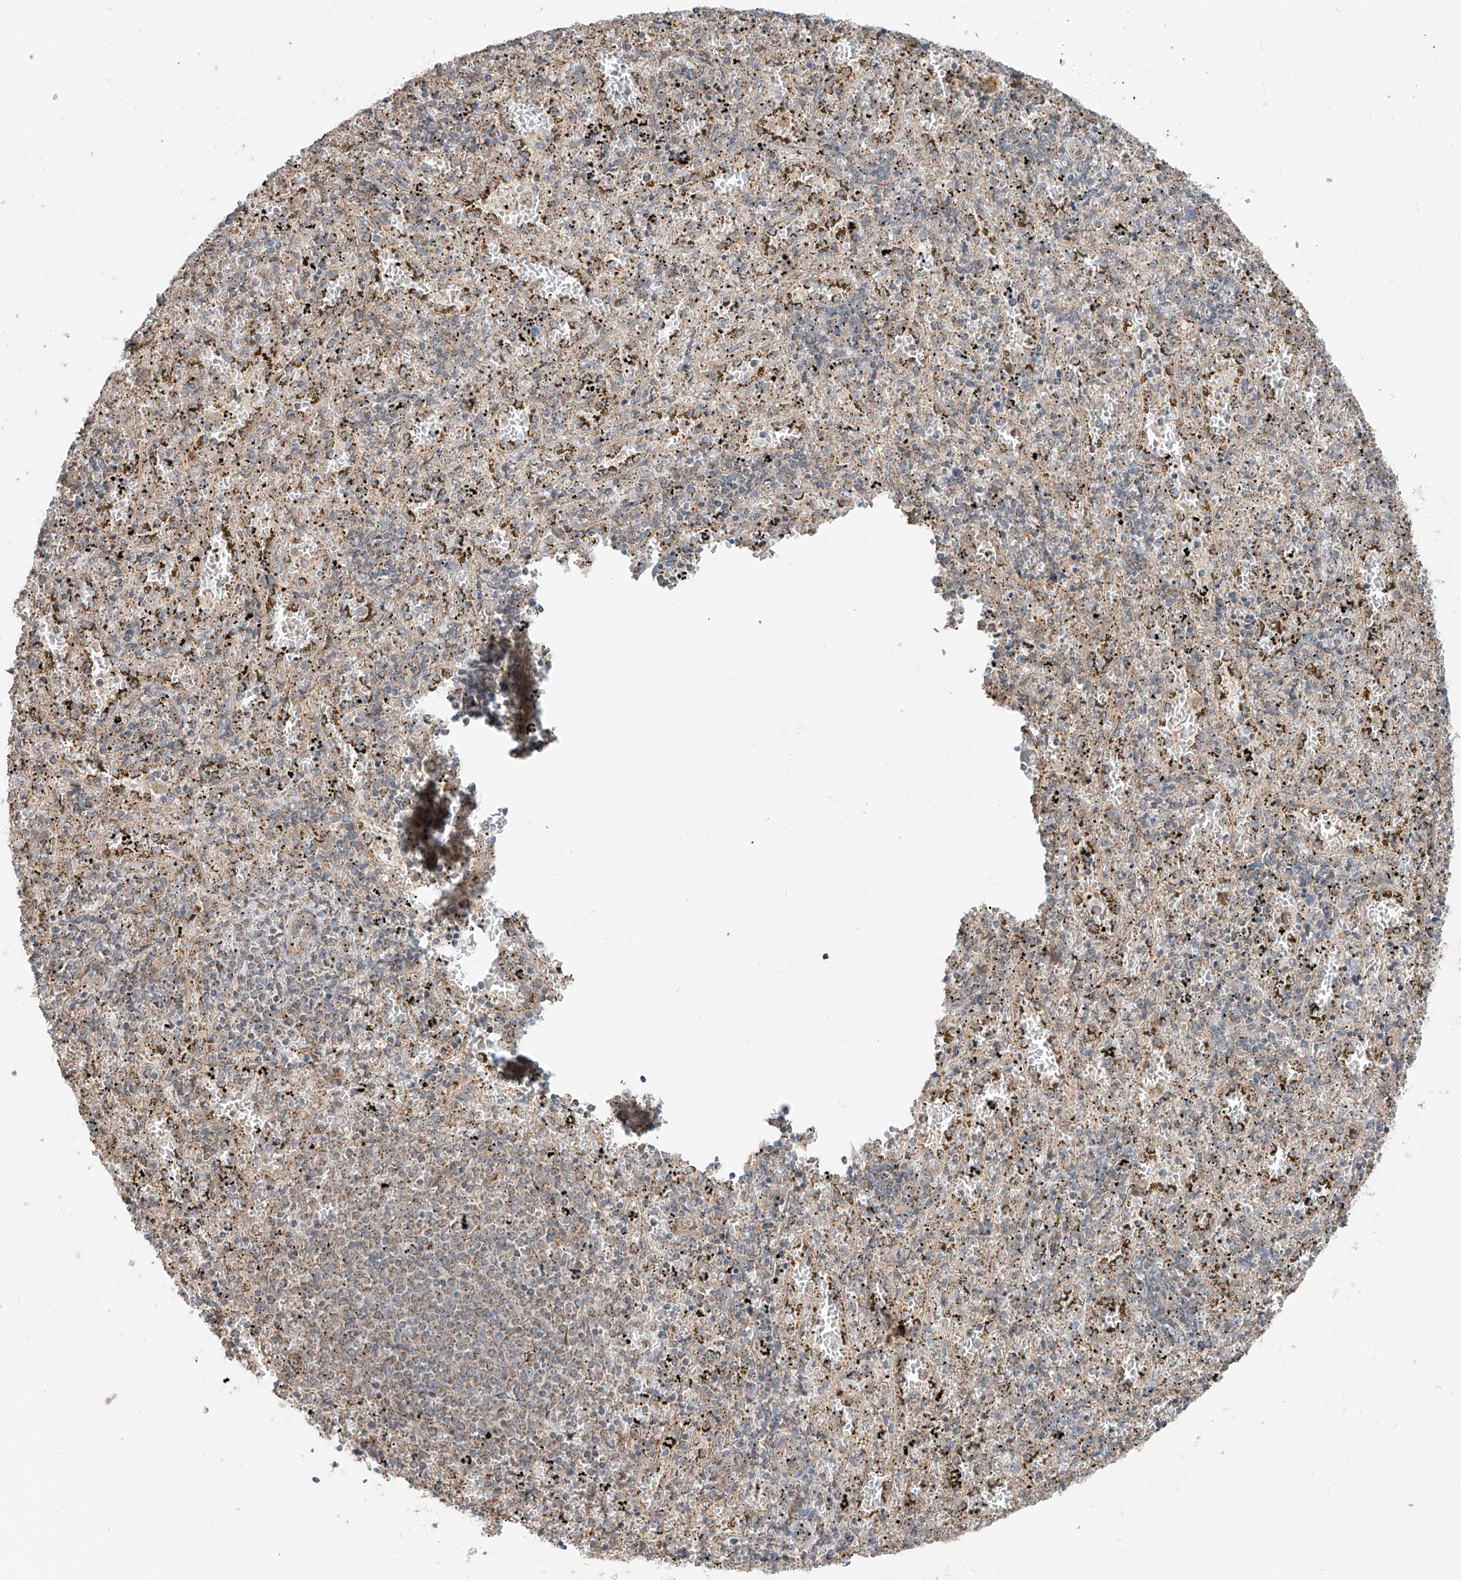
{"staining": {"intensity": "weak", "quantity": "25%-75%", "location": "cytoplasmic/membranous"}, "tissue": "spleen", "cell_type": "Cells in red pulp", "image_type": "normal", "snomed": [{"axis": "morphology", "description": "Normal tissue, NOS"}, {"axis": "topography", "description": "Spleen"}], "caption": "Immunohistochemistry photomicrograph of normal spleen: human spleen stained using immunohistochemistry (IHC) exhibits low levels of weak protein expression localized specifically in the cytoplasmic/membranous of cells in red pulp, appearing as a cytoplasmic/membranous brown color.", "gene": "CEP162", "patient": {"sex": "male", "age": 11}}